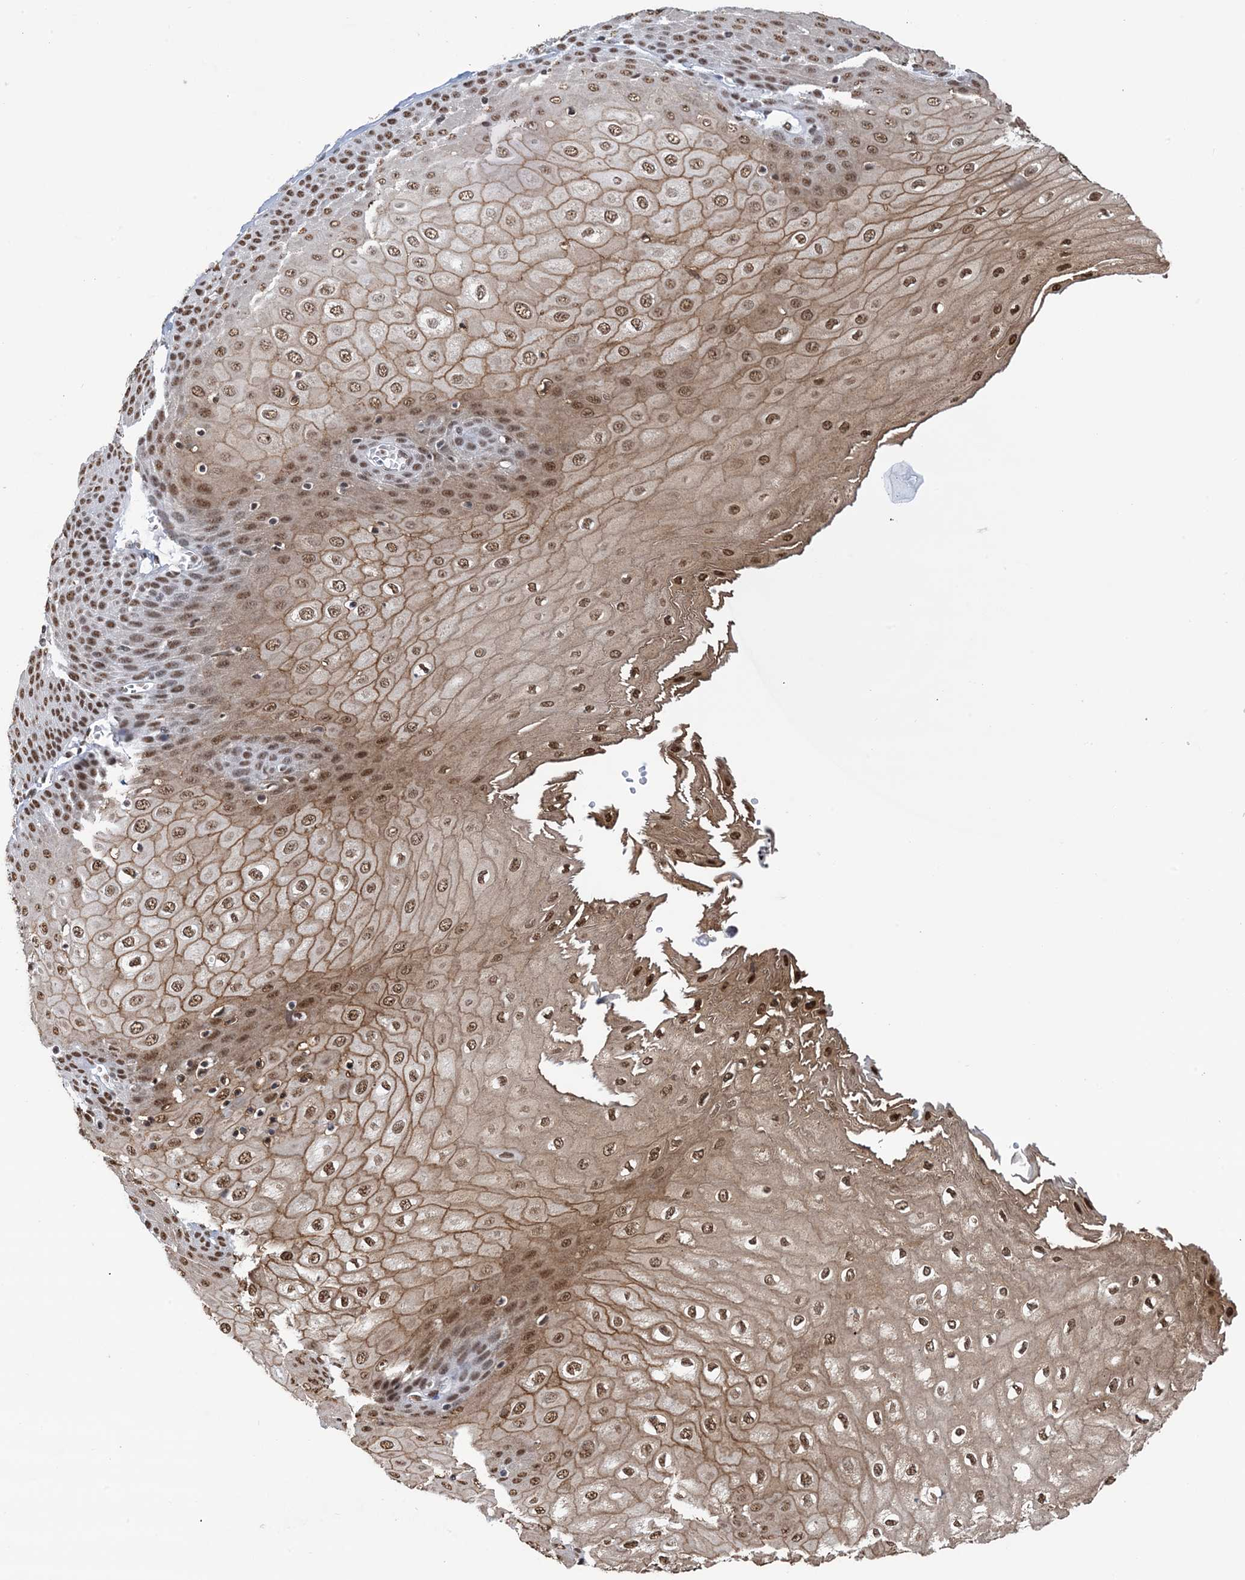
{"staining": {"intensity": "strong", "quantity": ">75%", "location": "cytoplasmic/membranous,nuclear"}, "tissue": "esophagus", "cell_type": "Squamous epithelial cells", "image_type": "normal", "snomed": [{"axis": "morphology", "description": "Normal tissue, NOS"}, {"axis": "topography", "description": "Esophagus"}], "caption": "This histopathology image demonstrates normal esophagus stained with immunohistochemistry (IHC) to label a protein in brown. The cytoplasmic/membranous,nuclear of squamous epithelial cells show strong positivity for the protein. Nuclei are counter-stained blue.", "gene": "ZNF792", "patient": {"sex": "male", "age": 60}}